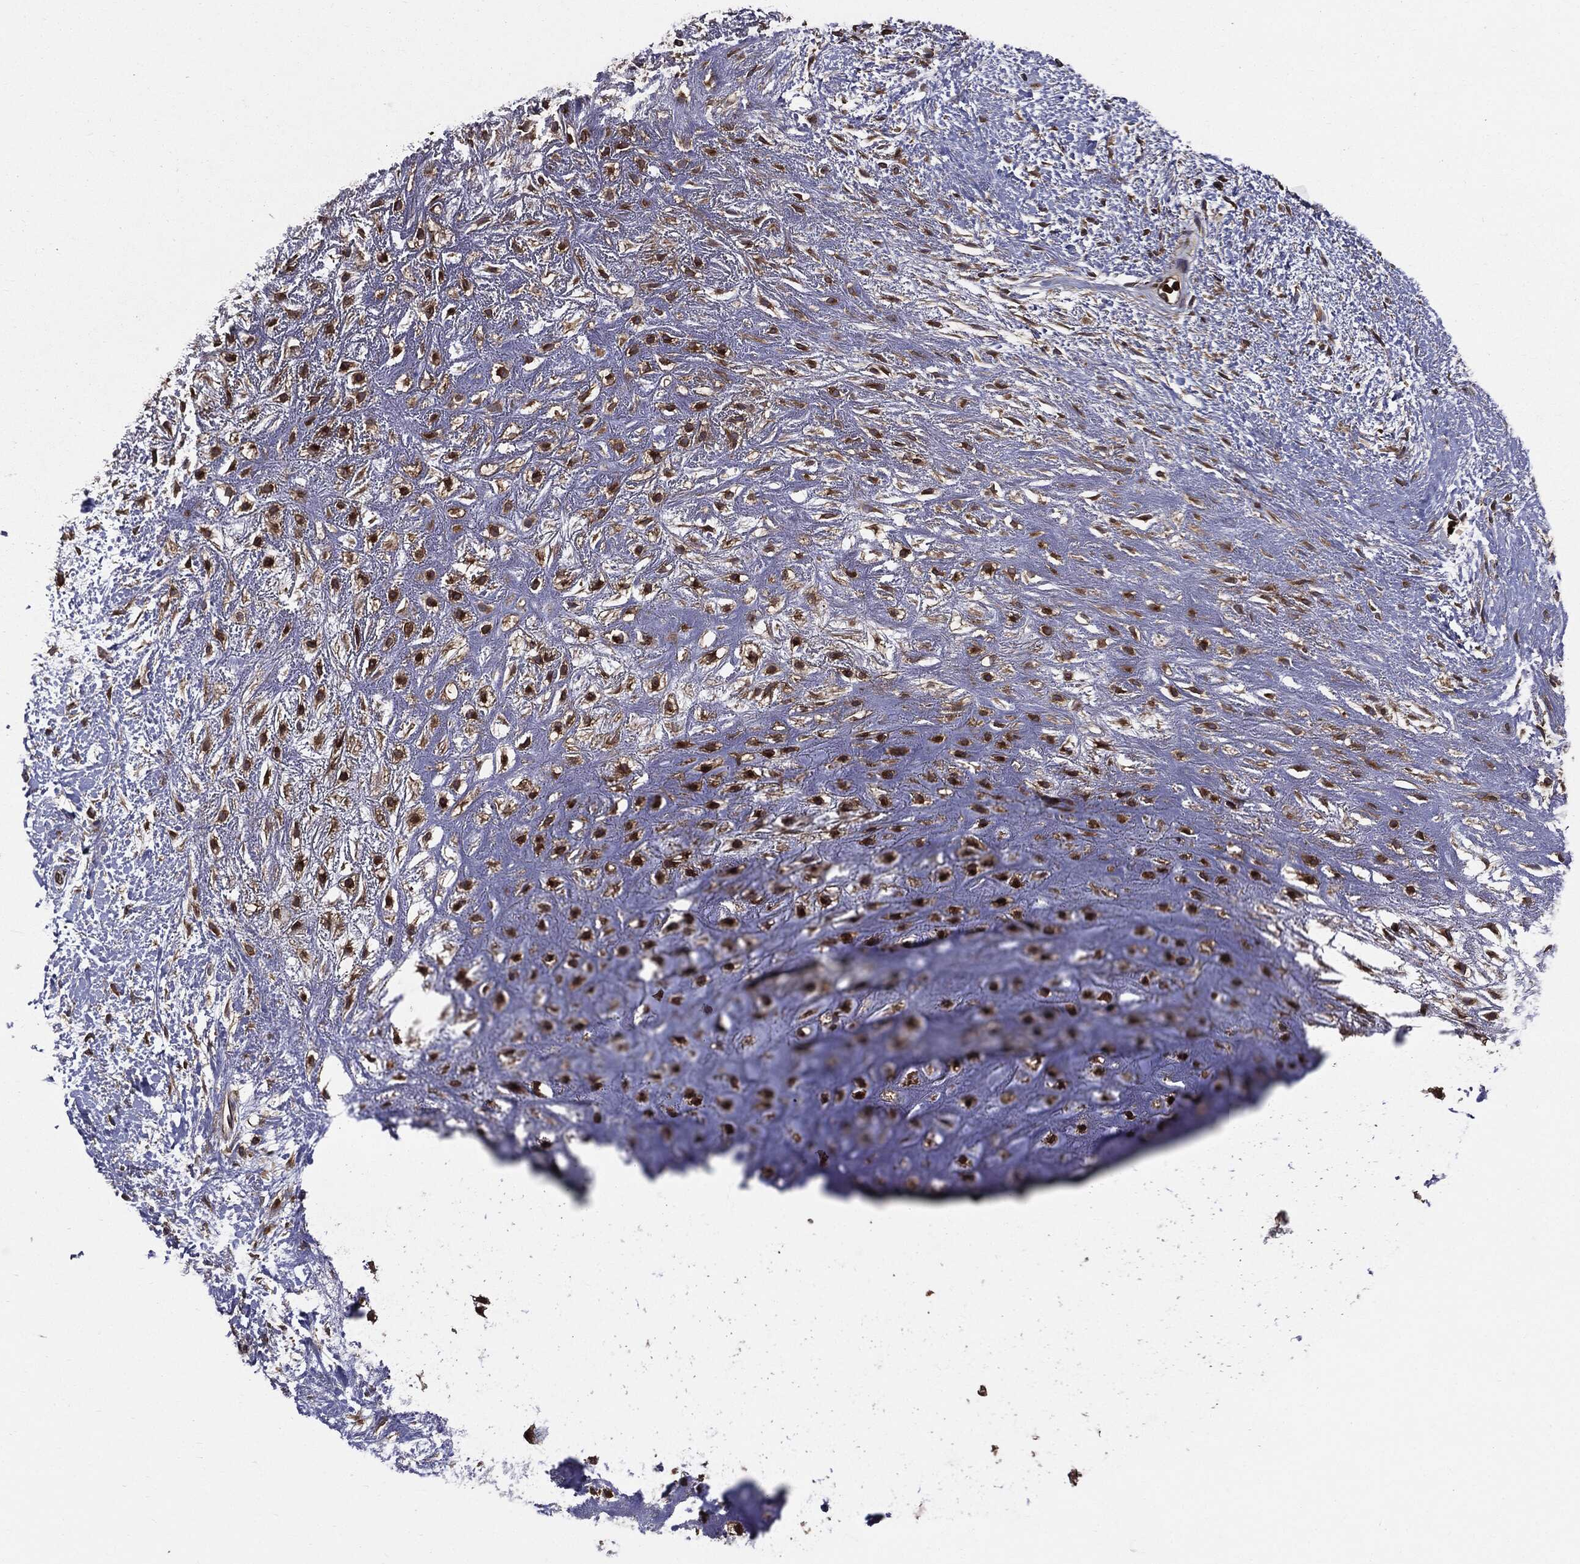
{"staining": {"intensity": "strong", "quantity": ">75%", "location": "nuclear"}, "tissue": "adipose tissue", "cell_type": "Adipocytes", "image_type": "normal", "snomed": [{"axis": "morphology", "description": "Normal tissue, NOS"}, {"axis": "morphology", "description": "Squamous cell carcinoma, NOS"}, {"axis": "topography", "description": "Cartilage tissue"}, {"axis": "topography", "description": "Head-Neck"}], "caption": "Strong nuclear positivity for a protein is present in about >75% of adipocytes of normal adipose tissue using immunohistochemistry (IHC).", "gene": "PDCD6IP", "patient": {"sex": "male", "age": 62}}